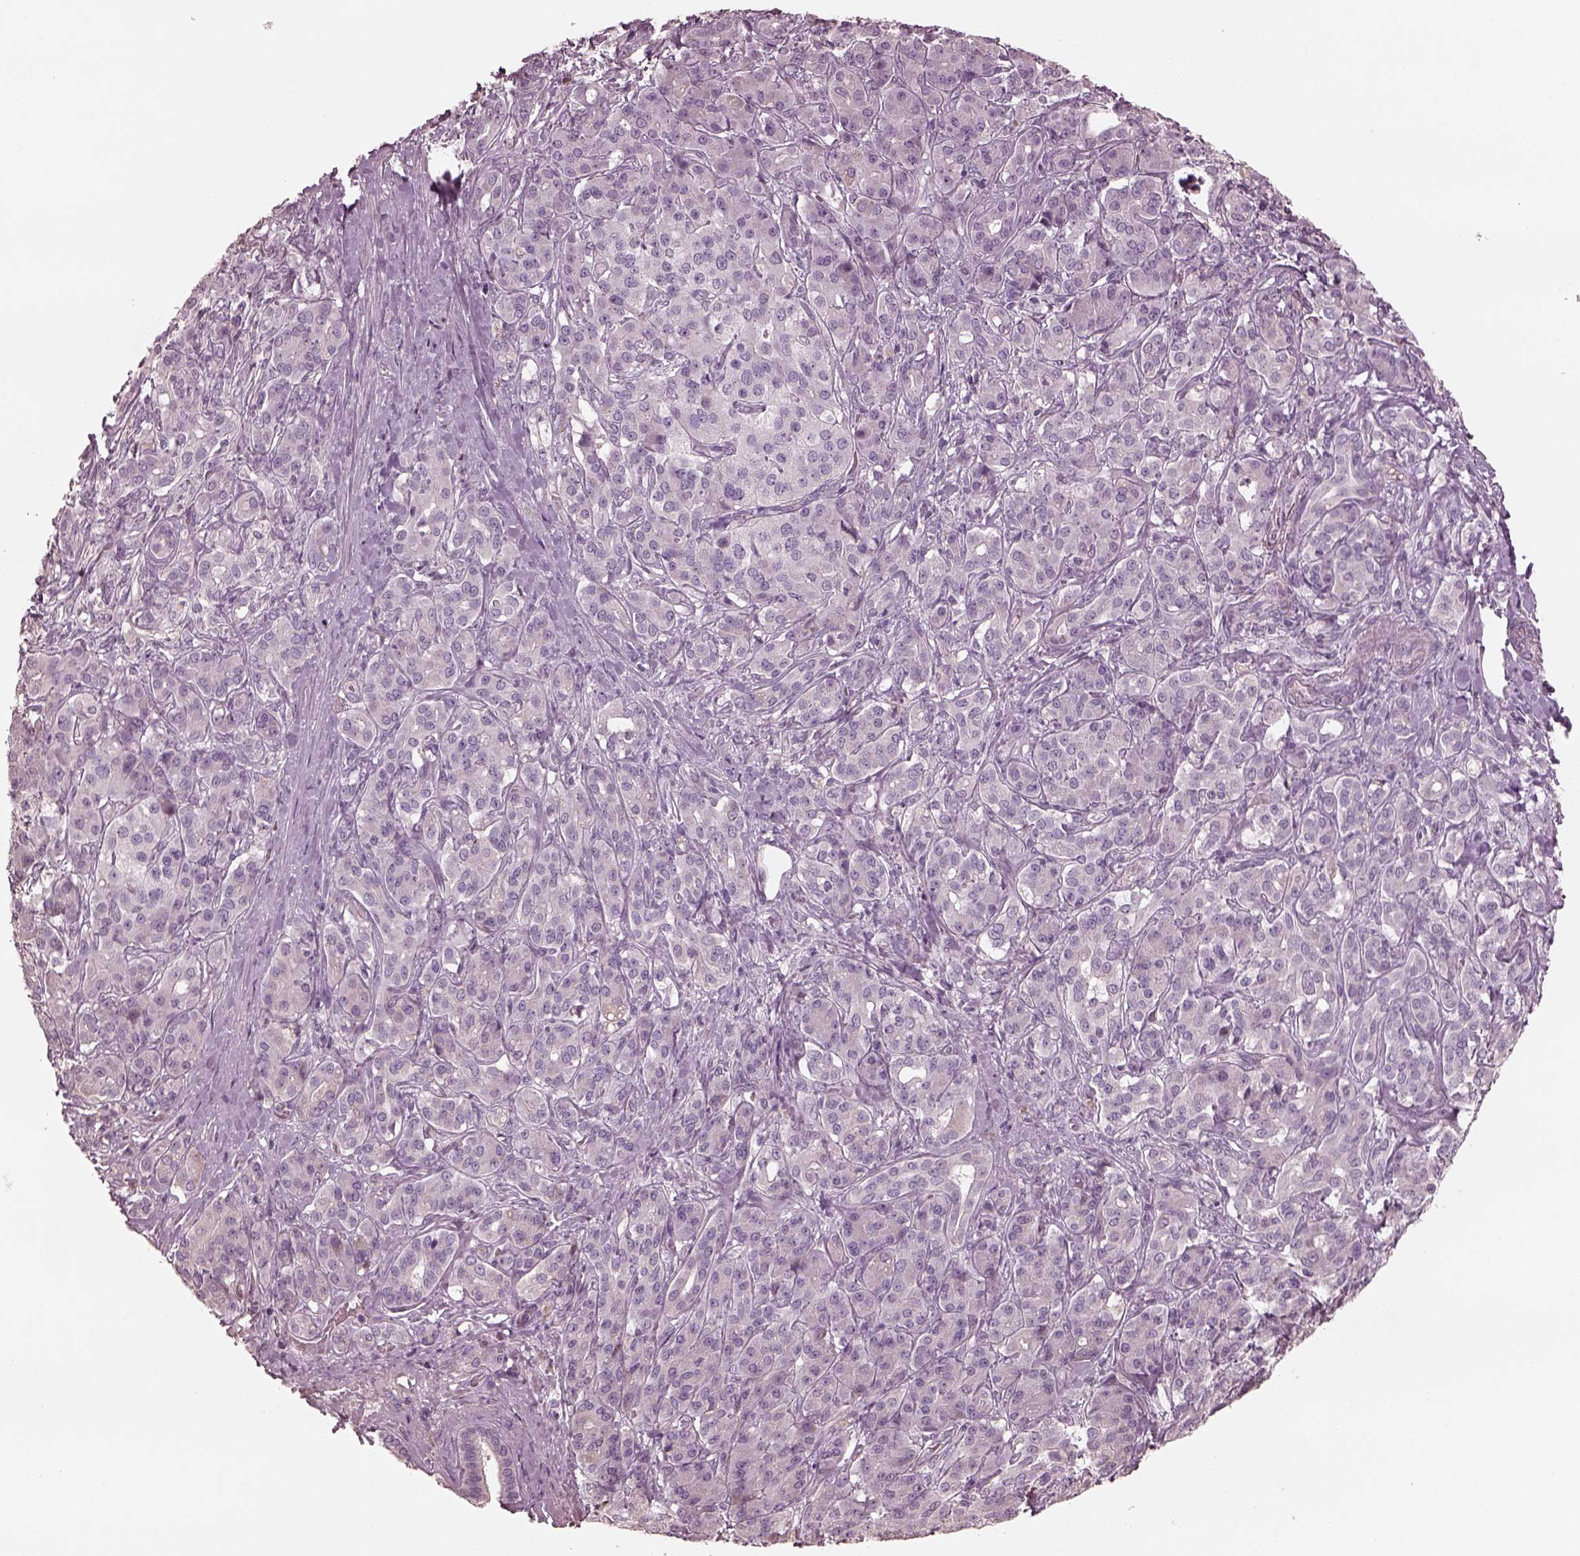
{"staining": {"intensity": "negative", "quantity": "none", "location": "none"}, "tissue": "pancreatic cancer", "cell_type": "Tumor cells", "image_type": "cancer", "snomed": [{"axis": "morphology", "description": "Normal tissue, NOS"}, {"axis": "morphology", "description": "Inflammation, NOS"}, {"axis": "morphology", "description": "Adenocarcinoma, NOS"}, {"axis": "topography", "description": "Pancreas"}], "caption": "The IHC histopathology image has no significant staining in tumor cells of pancreatic cancer (adenocarcinoma) tissue.", "gene": "OPTC", "patient": {"sex": "male", "age": 57}}